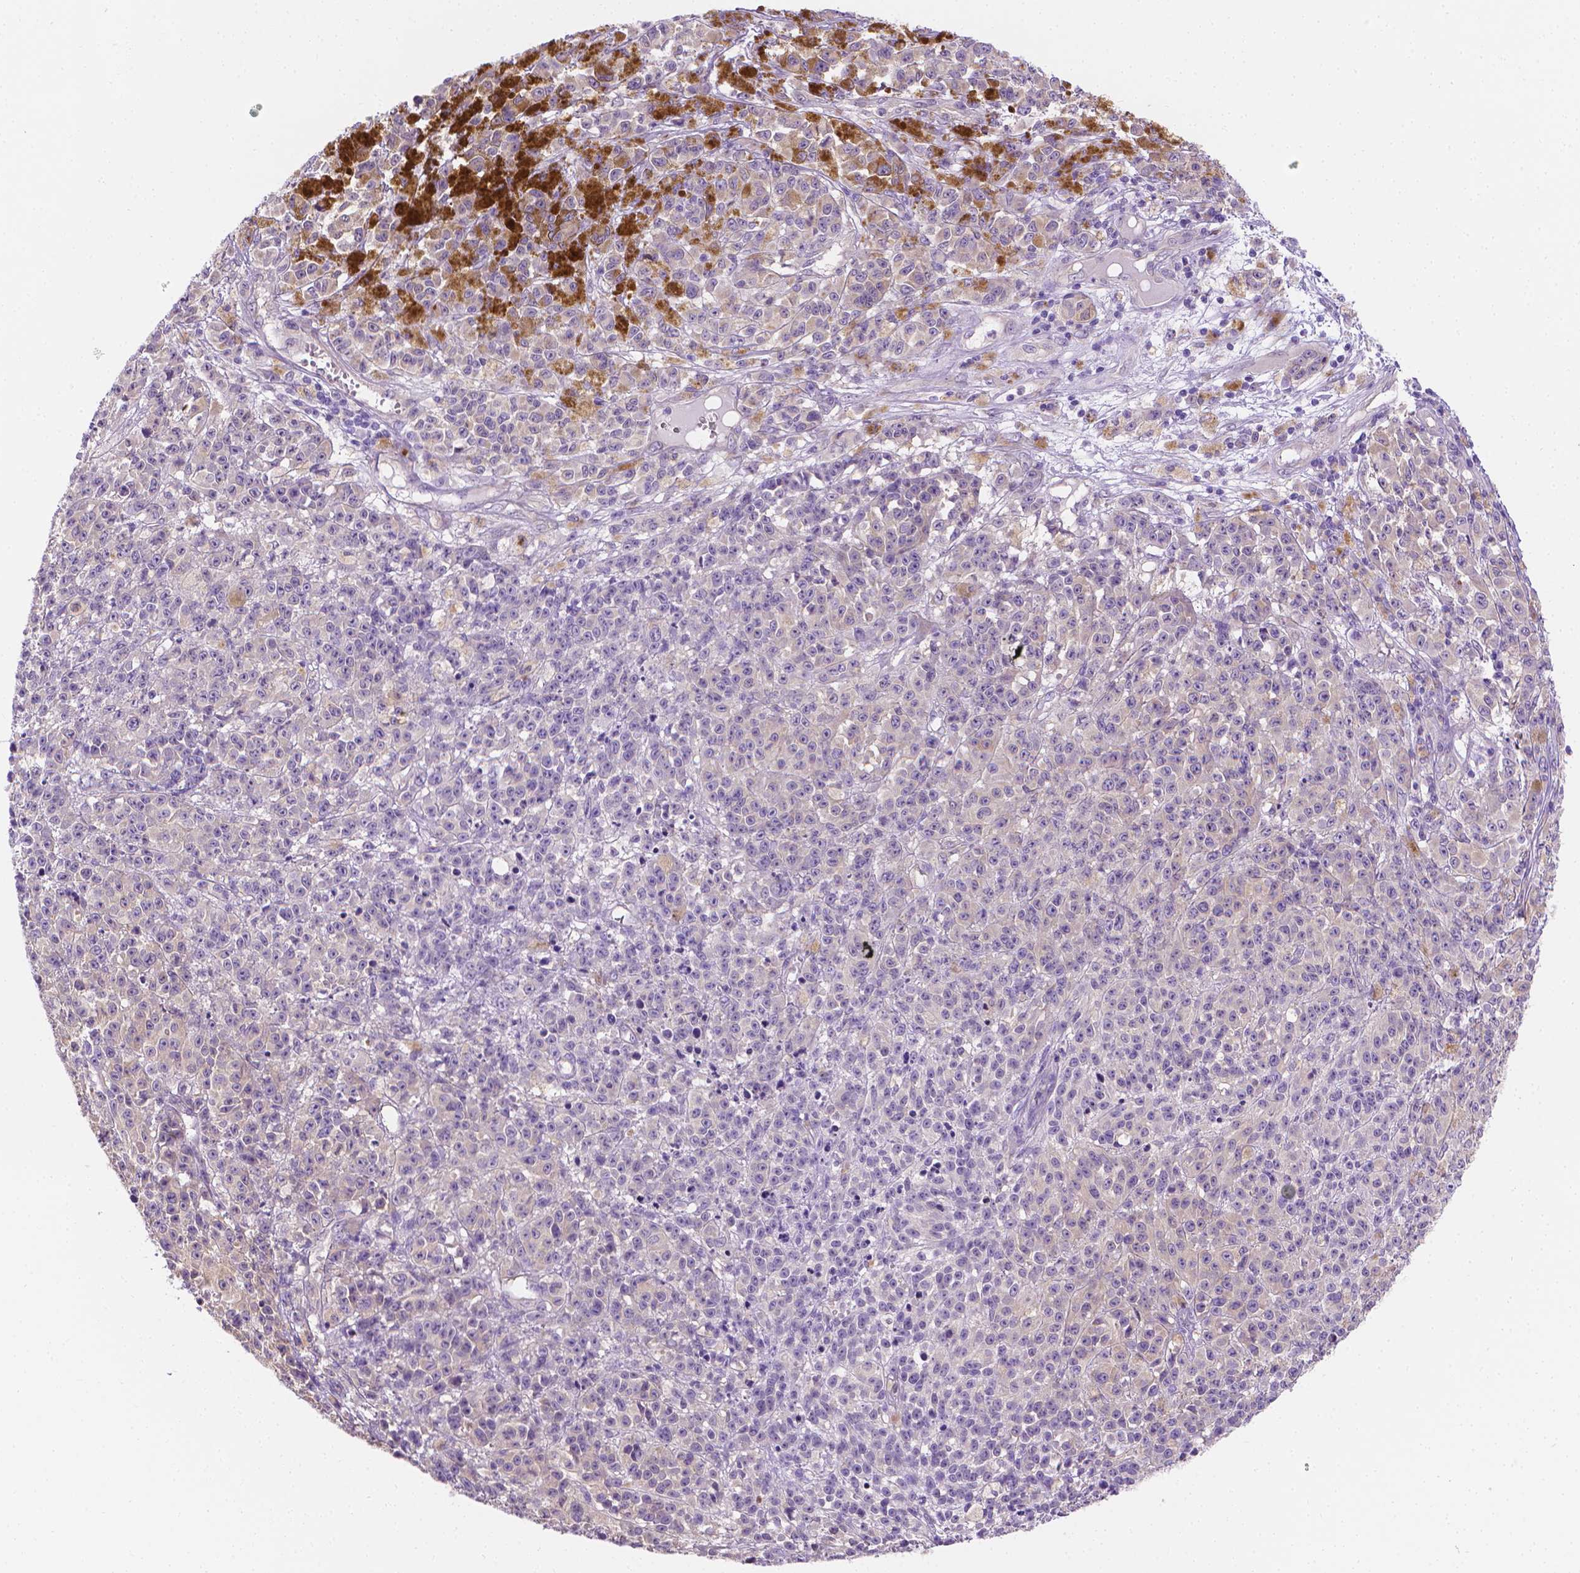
{"staining": {"intensity": "weak", "quantity": "<25%", "location": "cytoplasmic/membranous"}, "tissue": "melanoma", "cell_type": "Tumor cells", "image_type": "cancer", "snomed": [{"axis": "morphology", "description": "Malignant melanoma, NOS"}, {"axis": "topography", "description": "Skin"}], "caption": "DAB (3,3'-diaminobenzidine) immunohistochemical staining of human malignant melanoma displays no significant expression in tumor cells.", "gene": "FASN", "patient": {"sex": "female", "age": 58}}